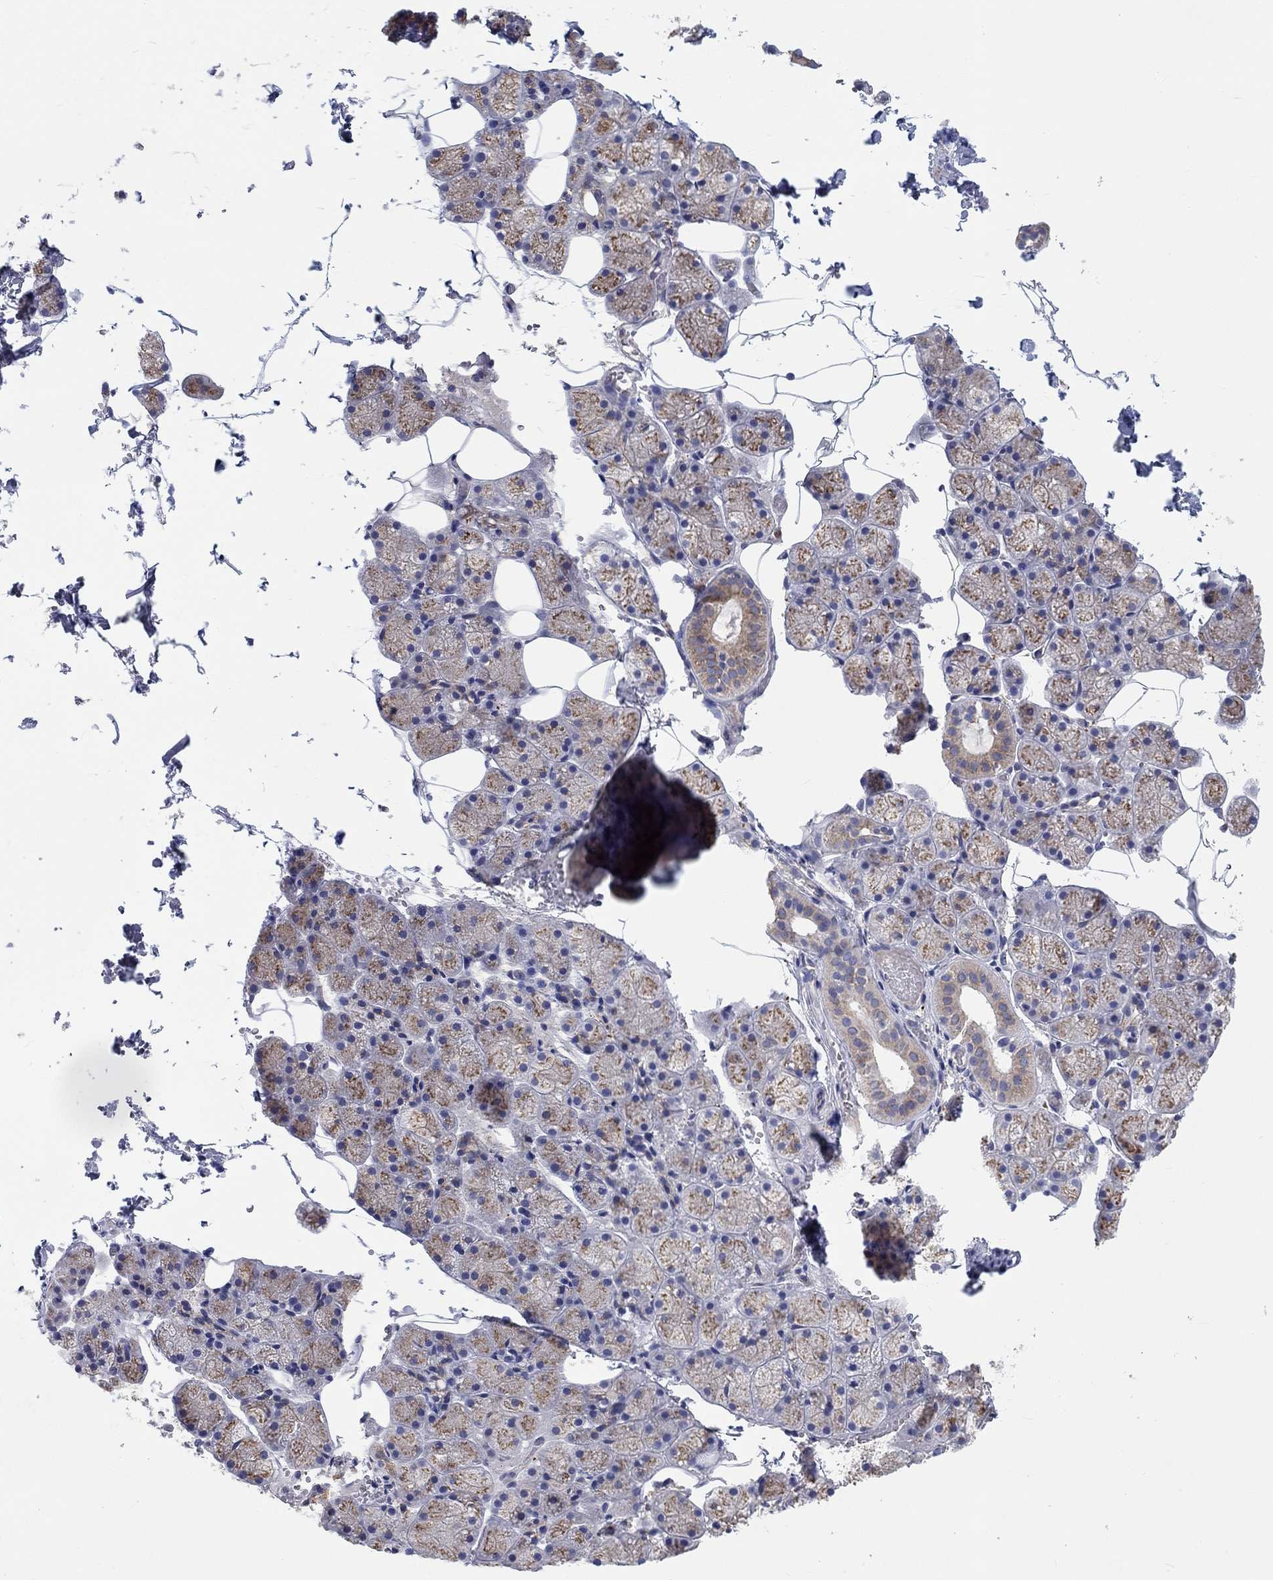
{"staining": {"intensity": "moderate", "quantity": ">75%", "location": "cytoplasmic/membranous"}, "tissue": "salivary gland", "cell_type": "Glandular cells", "image_type": "normal", "snomed": [{"axis": "morphology", "description": "Normal tissue, NOS"}, {"axis": "topography", "description": "Salivary gland"}], "caption": "Immunohistochemical staining of normal human salivary gland shows >75% levels of moderate cytoplasmic/membranous protein staining in about >75% of glandular cells.", "gene": "BCO2", "patient": {"sex": "male", "age": 38}}